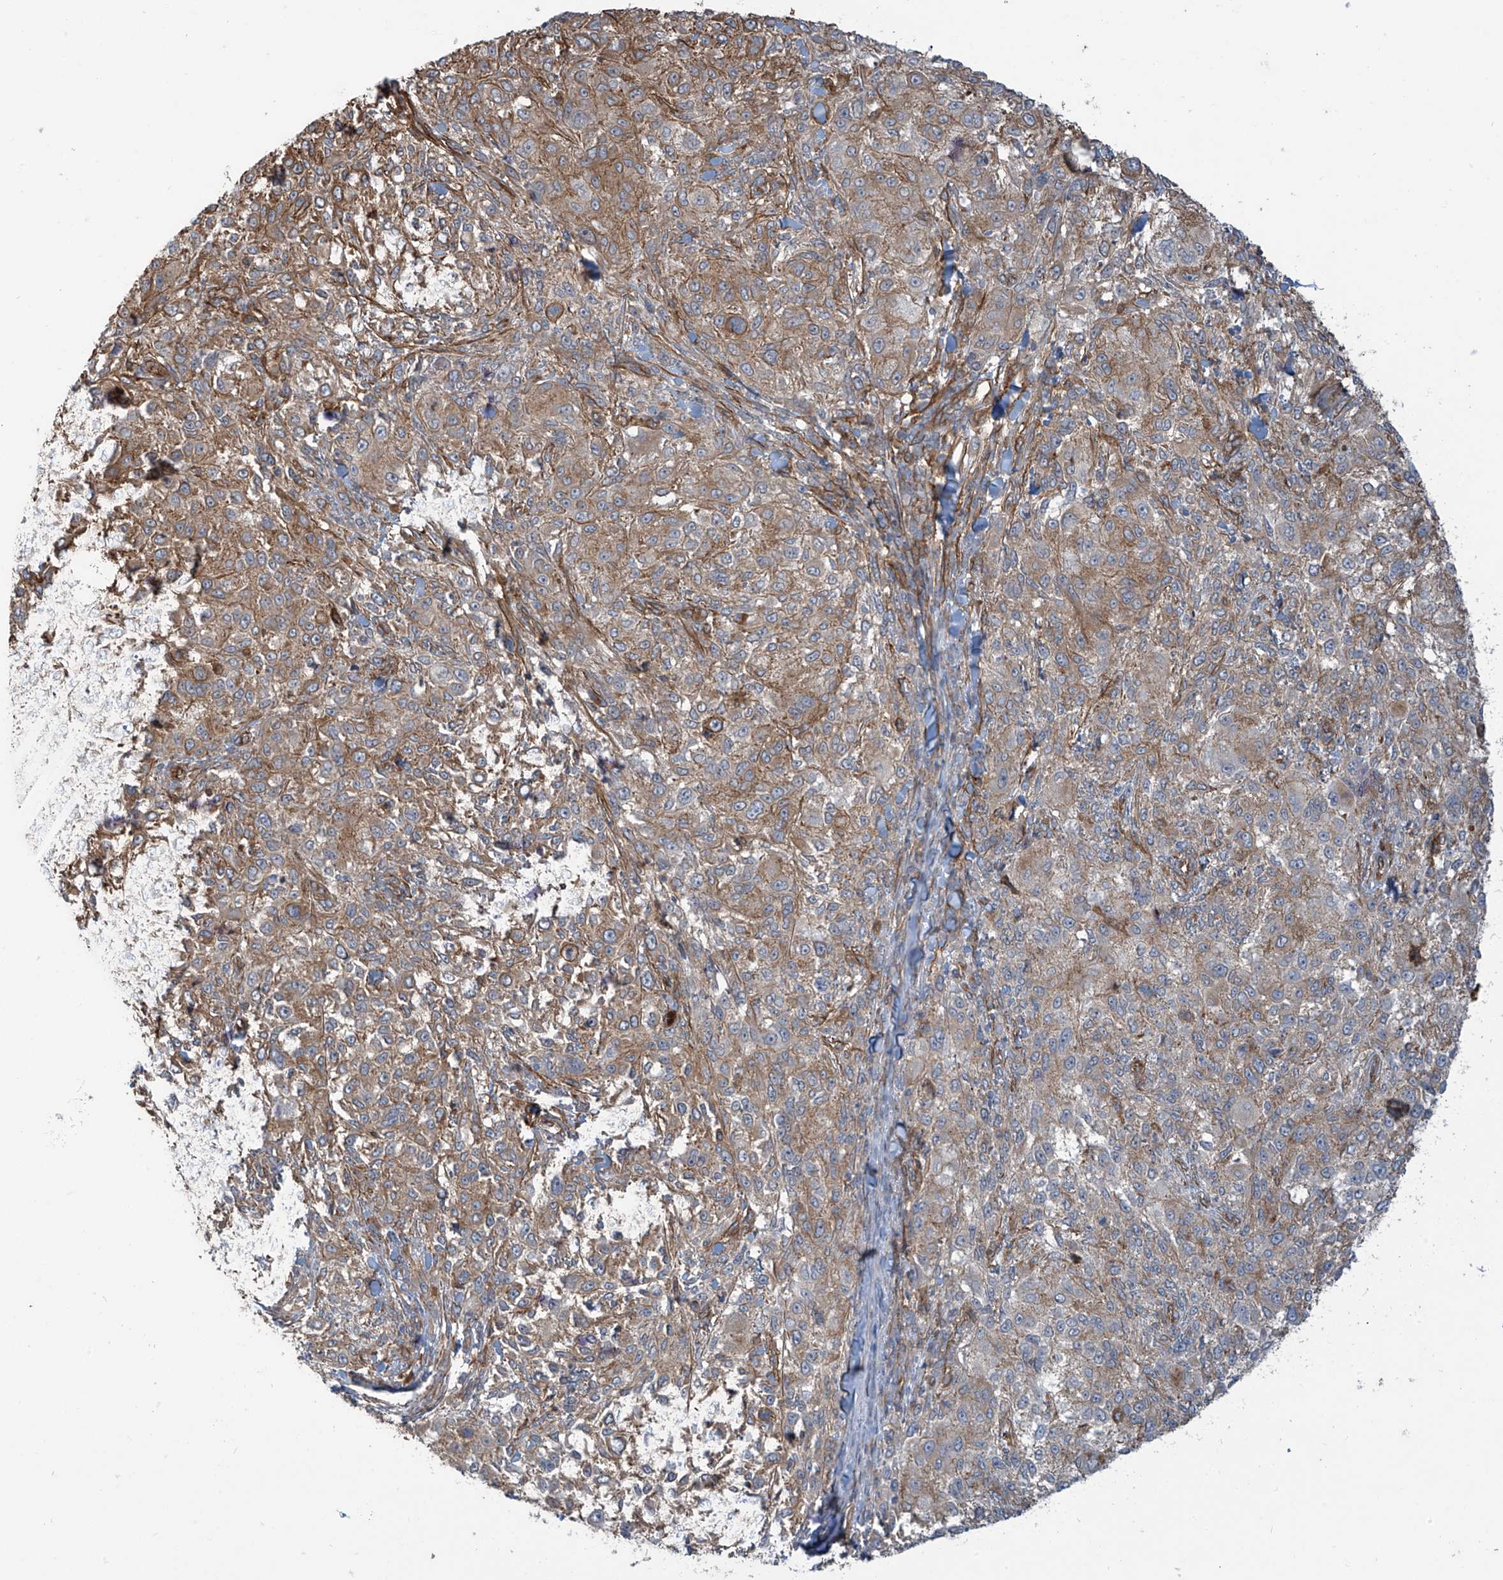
{"staining": {"intensity": "weak", "quantity": "25%-75%", "location": "cytoplasmic/membranous"}, "tissue": "melanoma", "cell_type": "Tumor cells", "image_type": "cancer", "snomed": [{"axis": "morphology", "description": "Necrosis, NOS"}, {"axis": "morphology", "description": "Malignant melanoma, NOS"}, {"axis": "topography", "description": "Skin"}], "caption": "High-power microscopy captured an IHC micrograph of malignant melanoma, revealing weak cytoplasmic/membranous positivity in about 25%-75% of tumor cells.", "gene": "SLC9A2", "patient": {"sex": "female", "age": 87}}